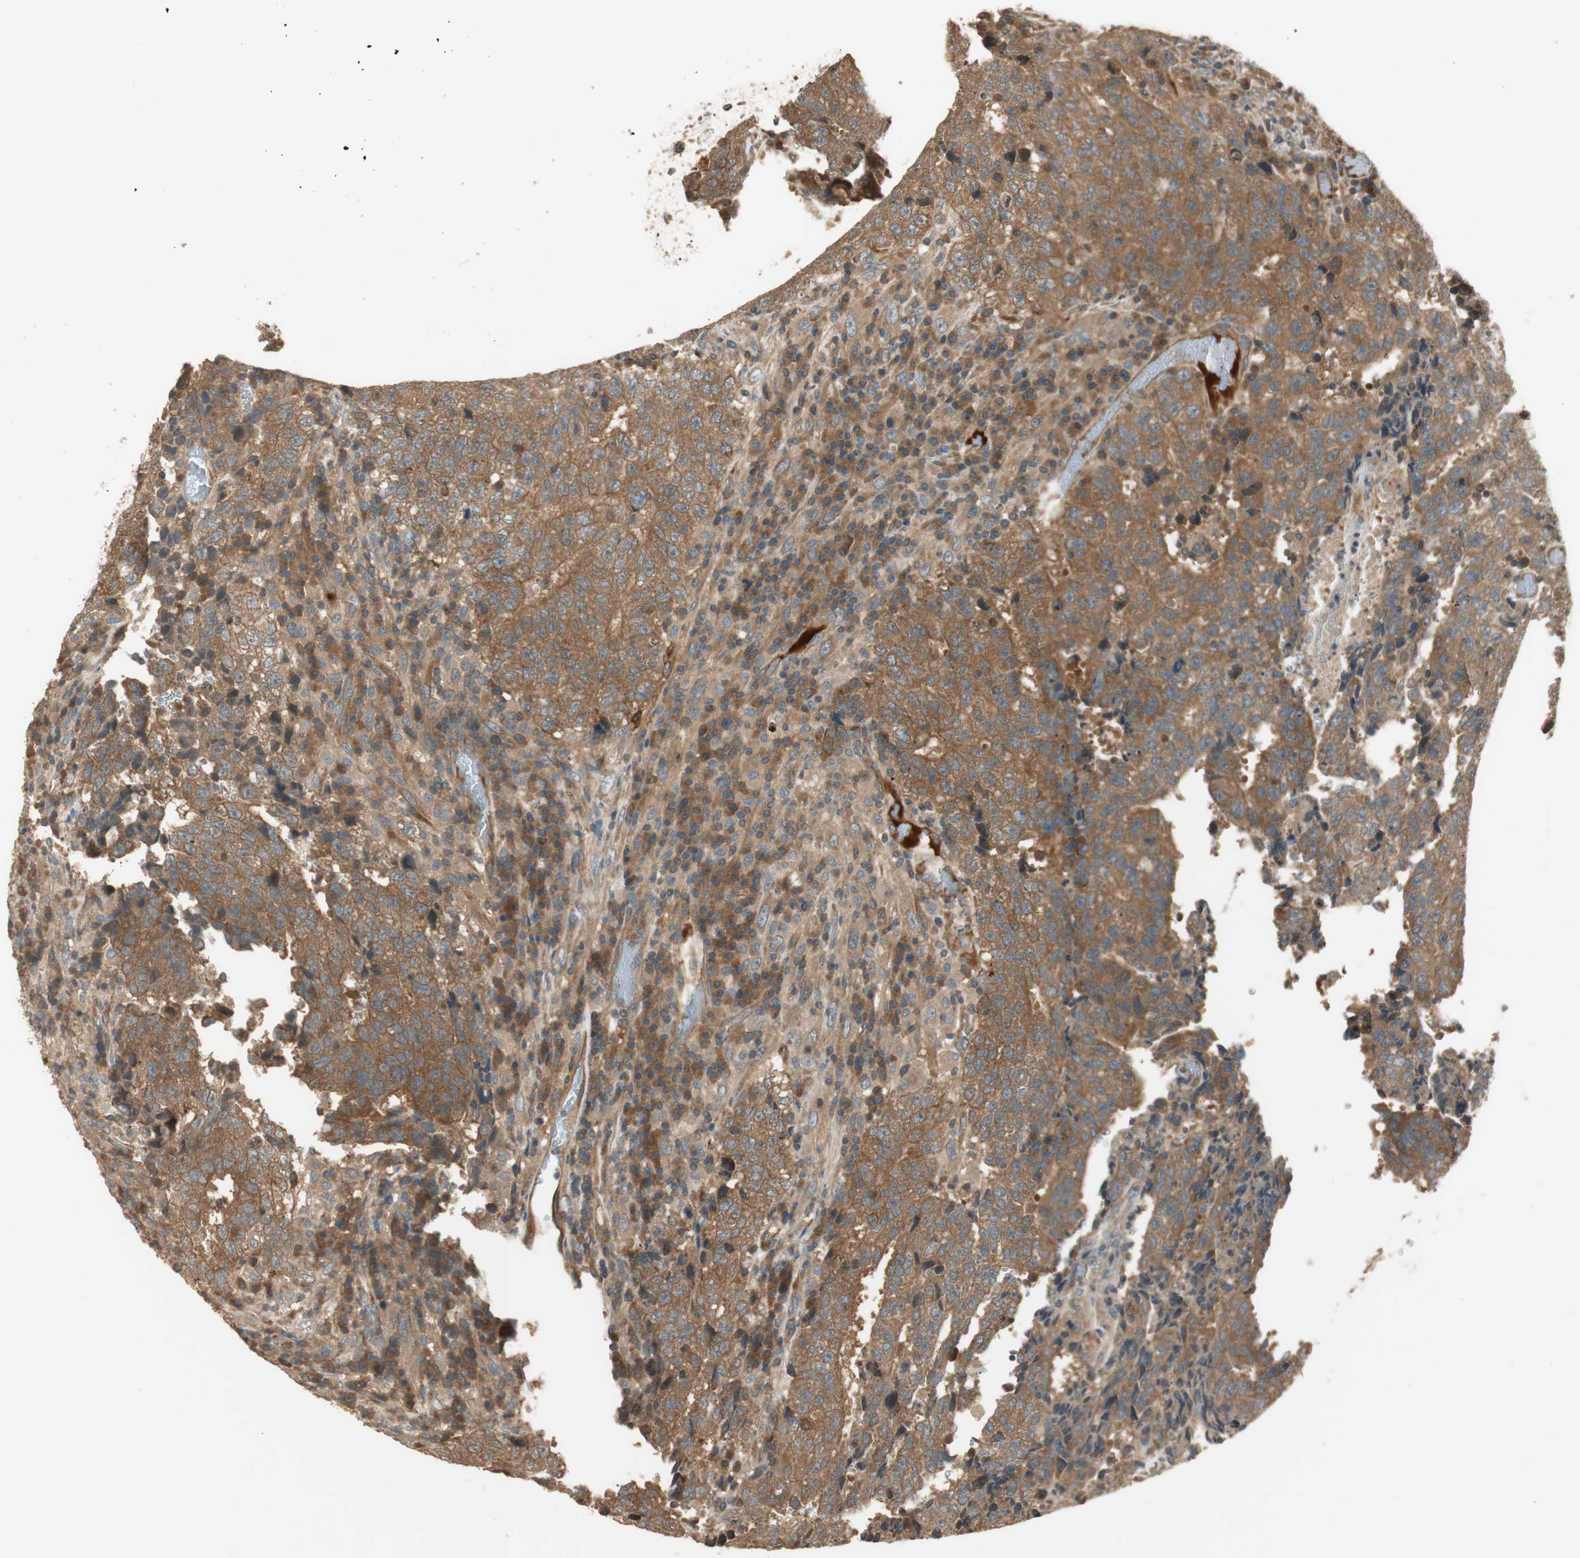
{"staining": {"intensity": "moderate", "quantity": ">75%", "location": "cytoplasmic/membranous"}, "tissue": "testis cancer", "cell_type": "Tumor cells", "image_type": "cancer", "snomed": [{"axis": "morphology", "description": "Necrosis, NOS"}, {"axis": "morphology", "description": "Carcinoma, Embryonal, NOS"}, {"axis": "topography", "description": "Testis"}], "caption": "High-magnification brightfield microscopy of testis embryonal carcinoma stained with DAB (3,3'-diaminobenzidine) (brown) and counterstained with hematoxylin (blue). tumor cells exhibit moderate cytoplasmic/membranous staining is identified in approximately>75% of cells.", "gene": "PFDN5", "patient": {"sex": "male", "age": 19}}